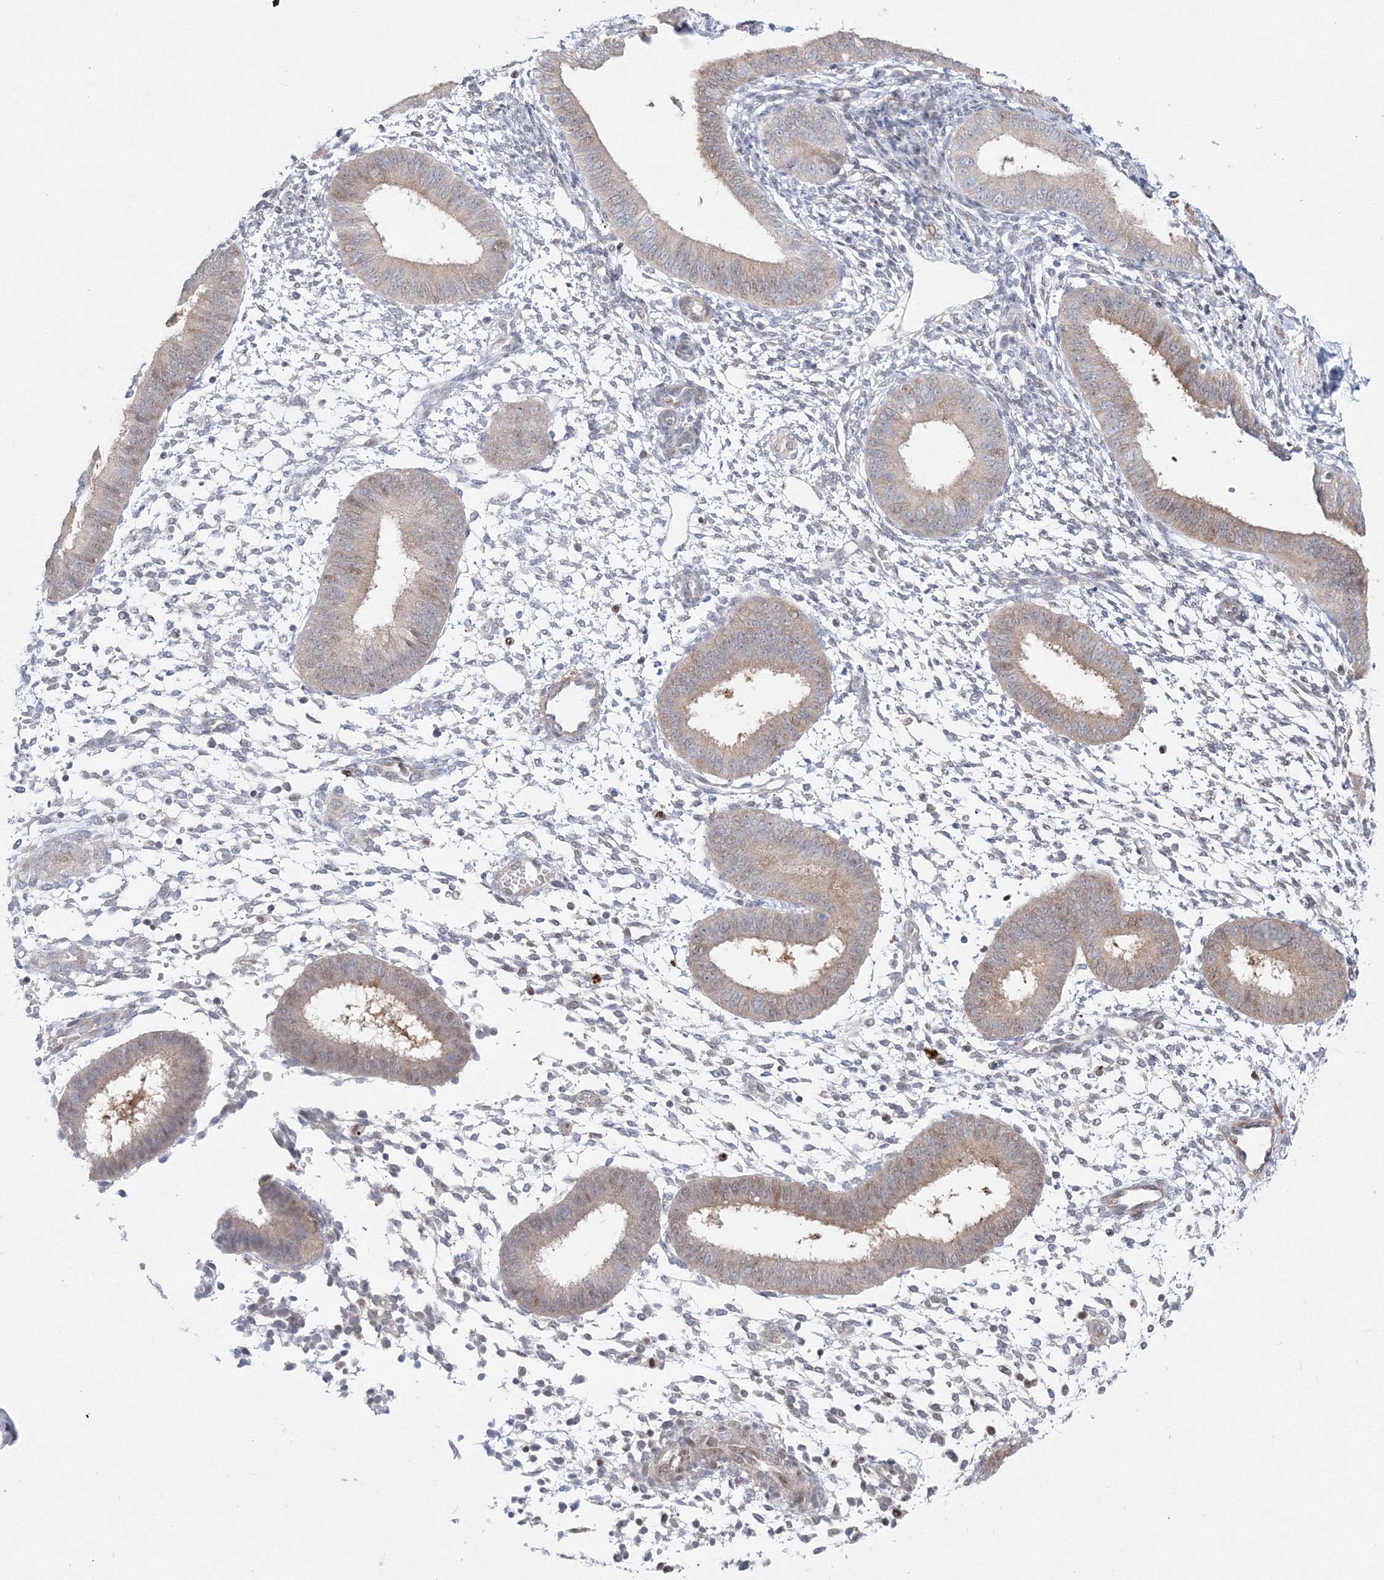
{"staining": {"intensity": "weak", "quantity": "<25%", "location": "cytoplasmic/membranous"}, "tissue": "endometrium", "cell_type": "Cells in endometrial stroma", "image_type": "normal", "snomed": [{"axis": "morphology", "description": "Normal tissue, NOS"}, {"axis": "topography", "description": "Uterus"}, {"axis": "topography", "description": "Endometrium"}], "caption": "The histopathology image reveals no staining of cells in endometrial stroma in benign endometrium. (DAB immunohistochemistry, high magnification).", "gene": "ARHGAP21", "patient": {"sex": "female", "age": 48}}